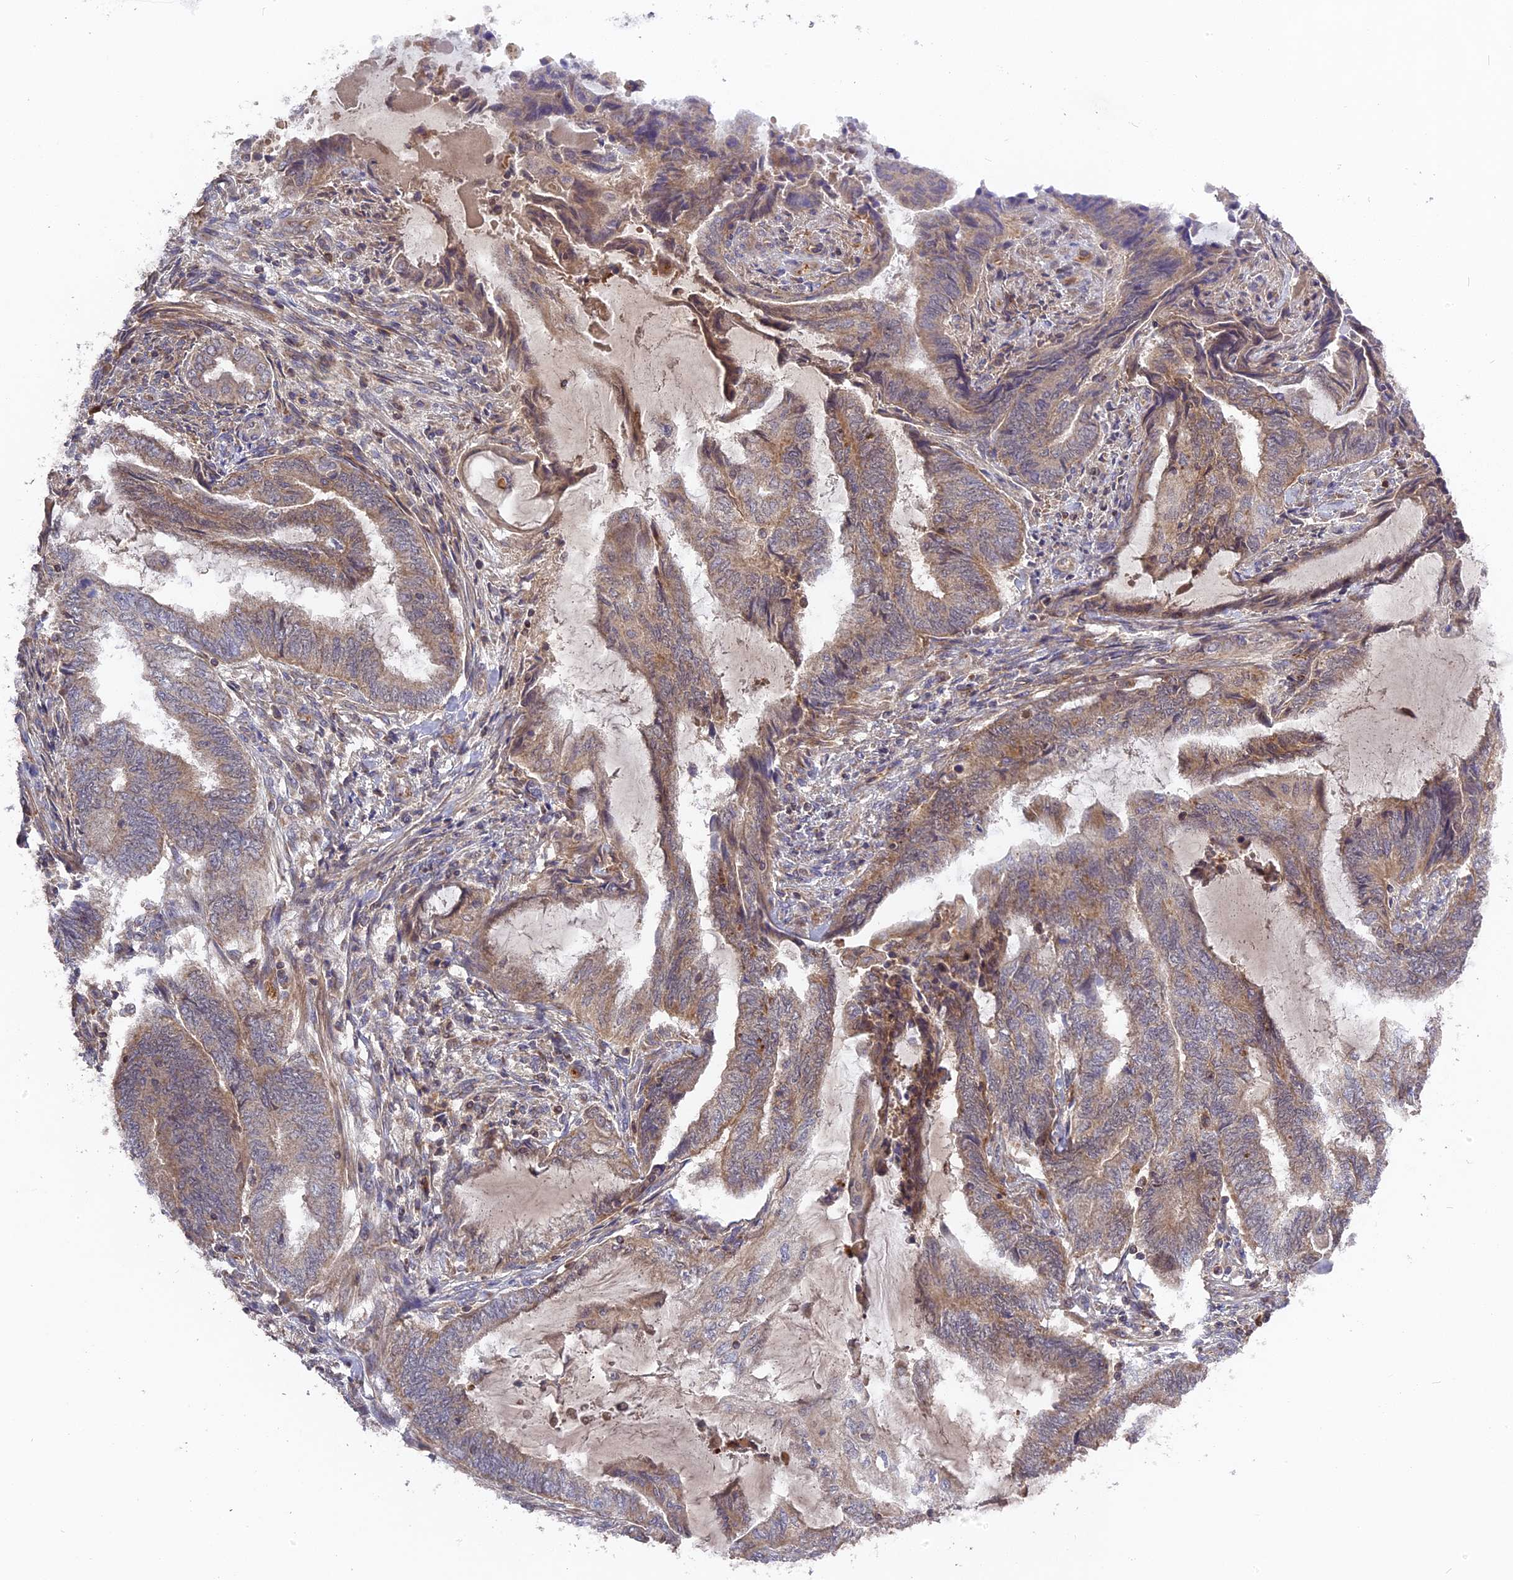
{"staining": {"intensity": "weak", "quantity": ">75%", "location": "cytoplasmic/membranous"}, "tissue": "endometrial cancer", "cell_type": "Tumor cells", "image_type": "cancer", "snomed": [{"axis": "morphology", "description": "Adenocarcinoma, NOS"}, {"axis": "topography", "description": "Uterus"}, {"axis": "topography", "description": "Endometrium"}], "caption": "High-magnification brightfield microscopy of adenocarcinoma (endometrial) stained with DAB (brown) and counterstained with hematoxylin (blue). tumor cells exhibit weak cytoplasmic/membranous positivity is identified in approximately>75% of cells.", "gene": "RPIA", "patient": {"sex": "female", "age": 70}}